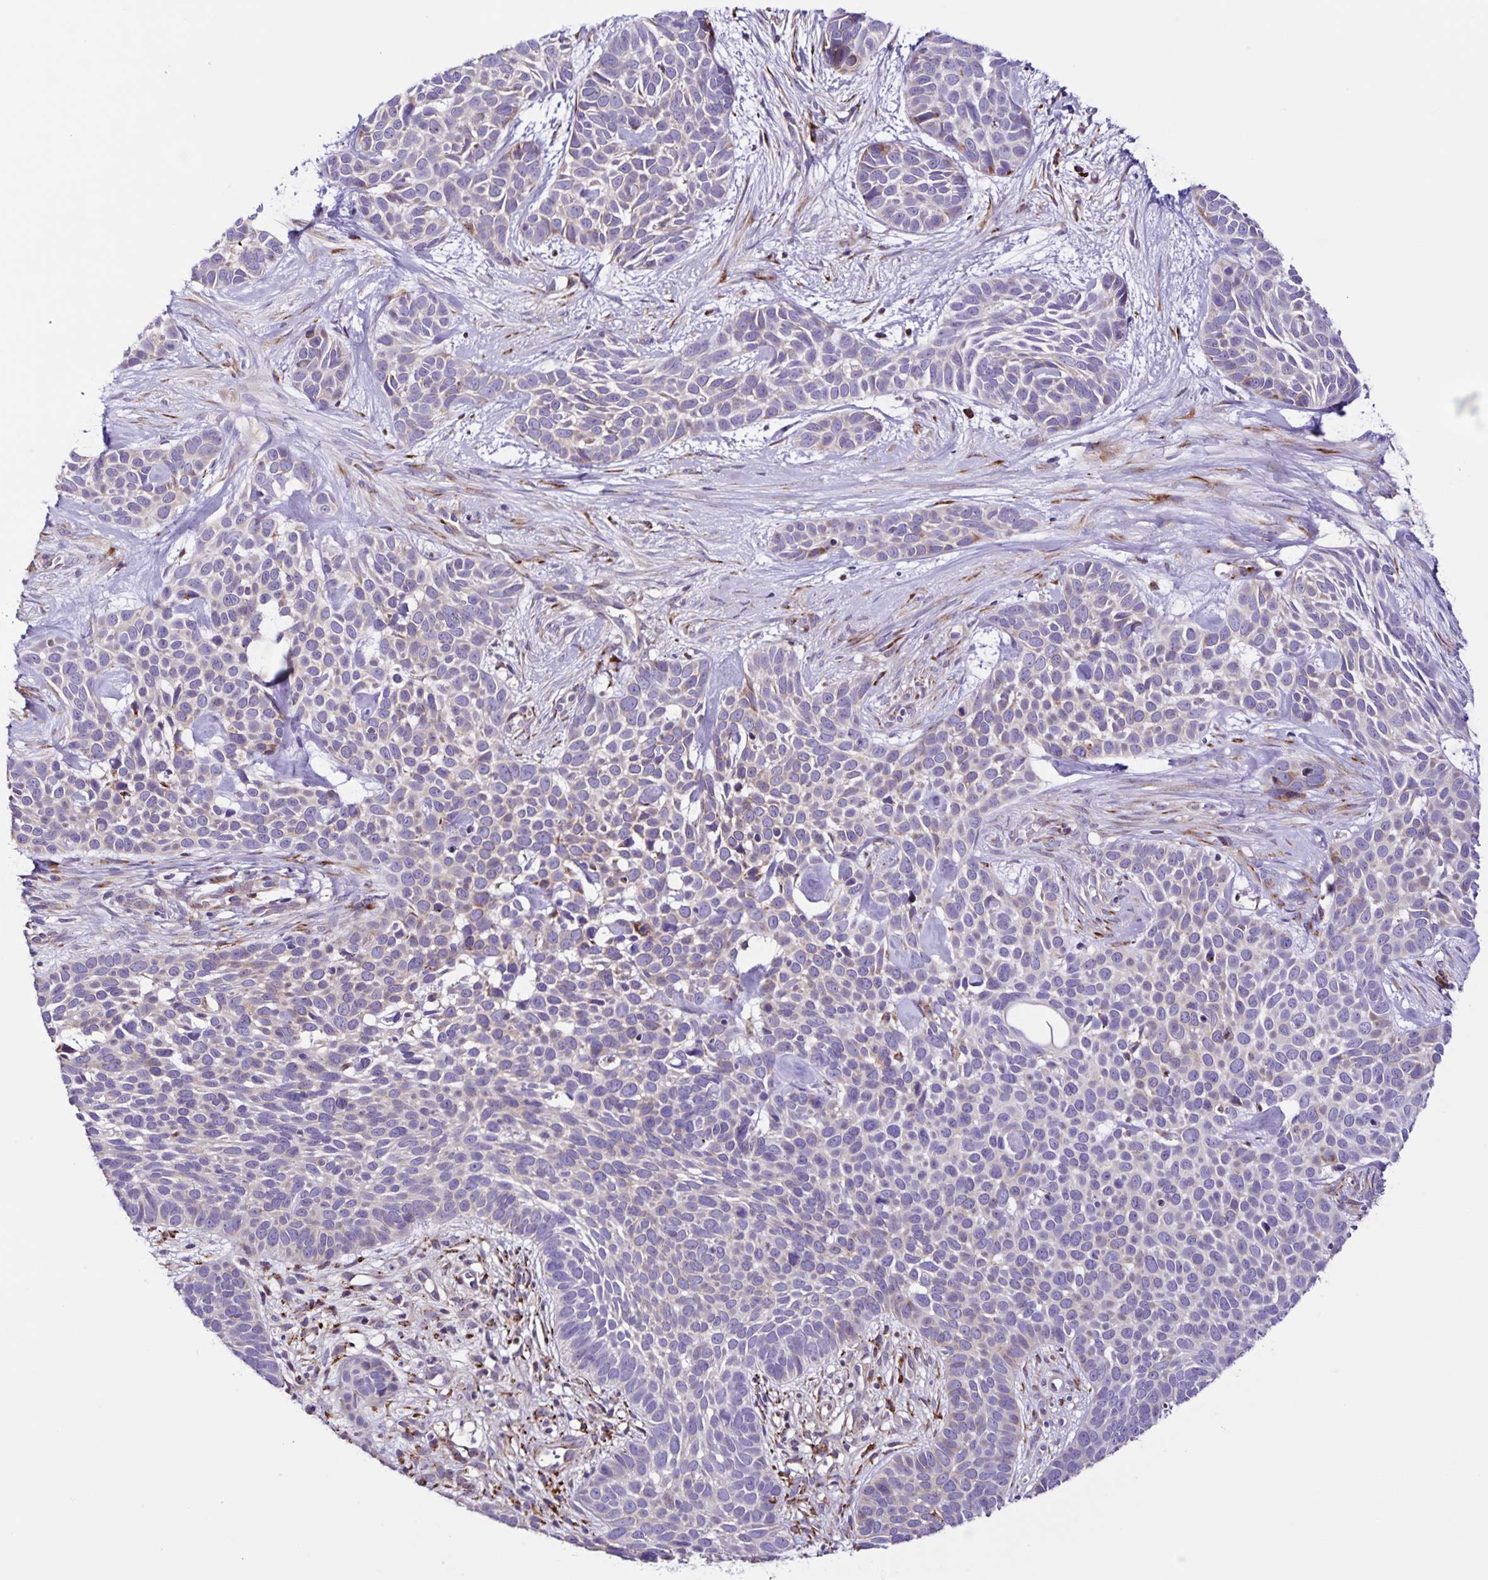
{"staining": {"intensity": "negative", "quantity": "none", "location": "none"}, "tissue": "skin cancer", "cell_type": "Tumor cells", "image_type": "cancer", "snomed": [{"axis": "morphology", "description": "Basal cell carcinoma"}, {"axis": "topography", "description": "Skin"}], "caption": "Tumor cells are negative for brown protein staining in skin cancer.", "gene": "OSBPL5", "patient": {"sex": "male", "age": 69}}